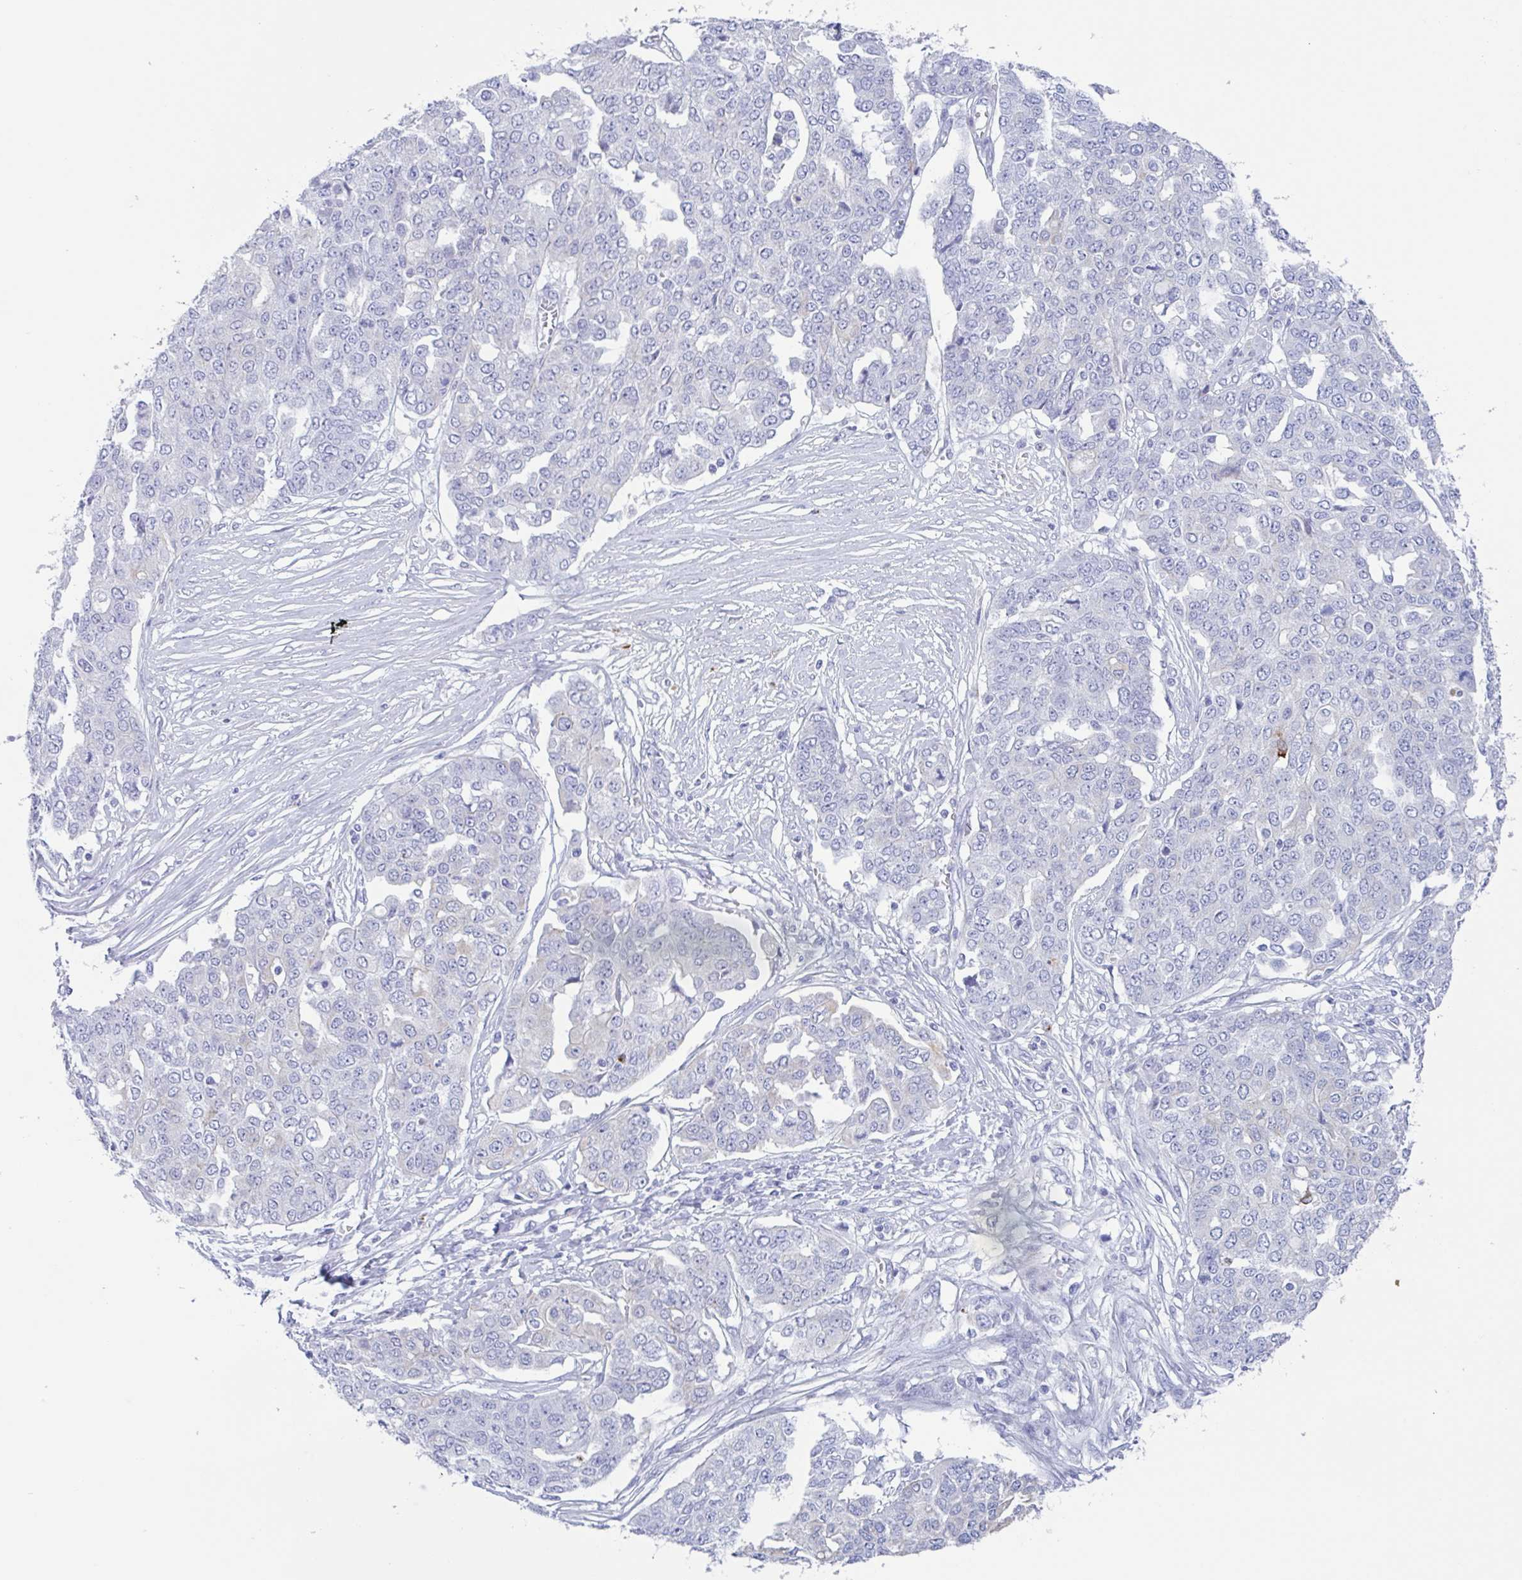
{"staining": {"intensity": "negative", "quantity": "none", "location": "none"}, "tissue": "ovarian cancer", "cell_type": "Tumor cells", "image_type": "cancer", "snomed": [{"axis": "morphology", "description": "Cystadenocarcinoma, serous, NOS"}, {"axis": "topography", "description": "Soft tissue"}, {"axis": "topography", "description": "Ovary"}], "caption": "This is an IHC micrograph of ovarian serous cystadenocarcinoma. There is no staining in tumor cells.", "gene": "DTWD2", "patient": {"sex": "female", "age": 57}}